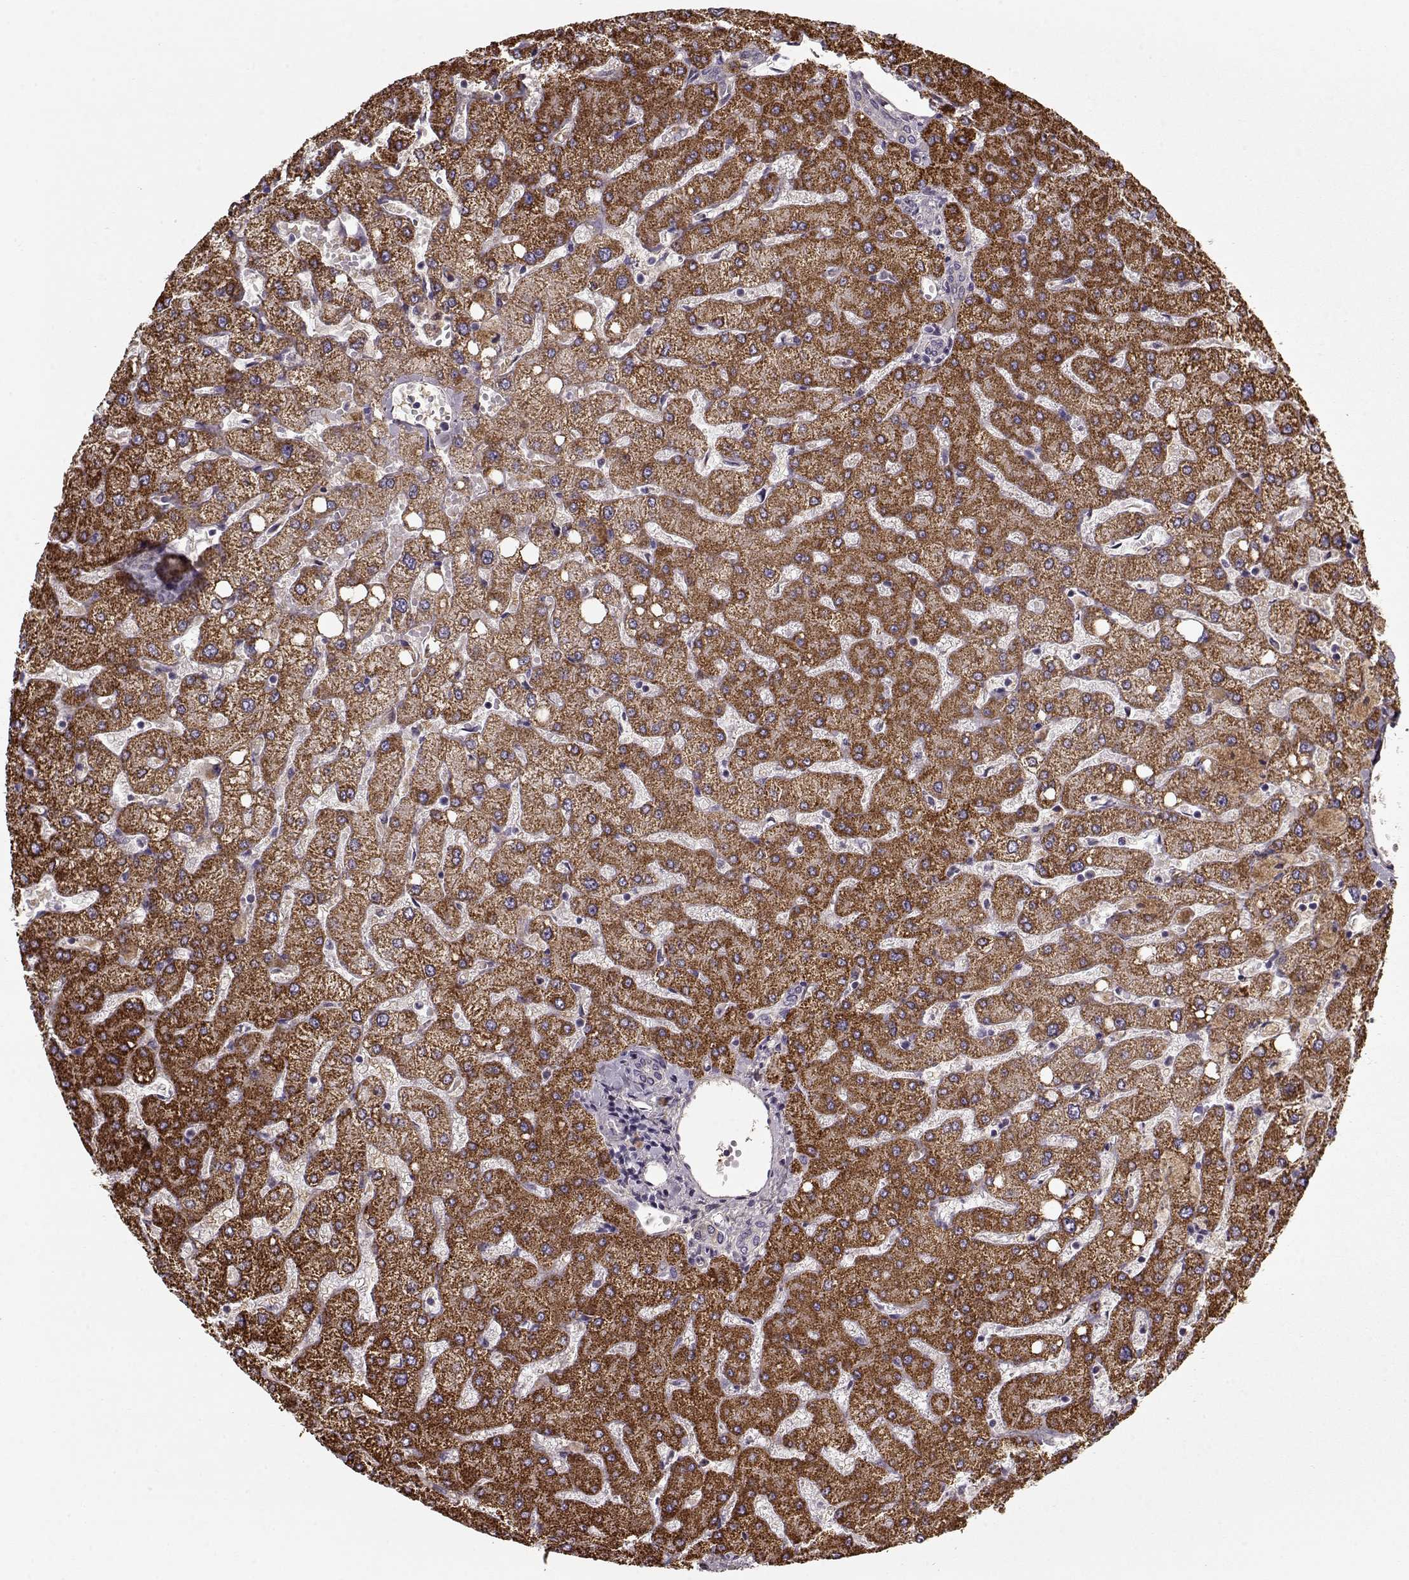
{"staining": {"intensity": "negative", "quantity": "none", "location": "none"}, "tissue": "liver", "cell_type": "Cholangiocytes", "image_type": "normal", "snomed": [{"axis": "morphology", "description": "Normal tissue, NOS"}, {"axis": "topography", "description": "Liver"}], "caption": "An immunohistochemistry (IHC) micrograph of normal liver is shown. There is no staining in cholangiocytes of liver.", "gene": "LUM", "patient": {"sex": "female", "age": 54}}